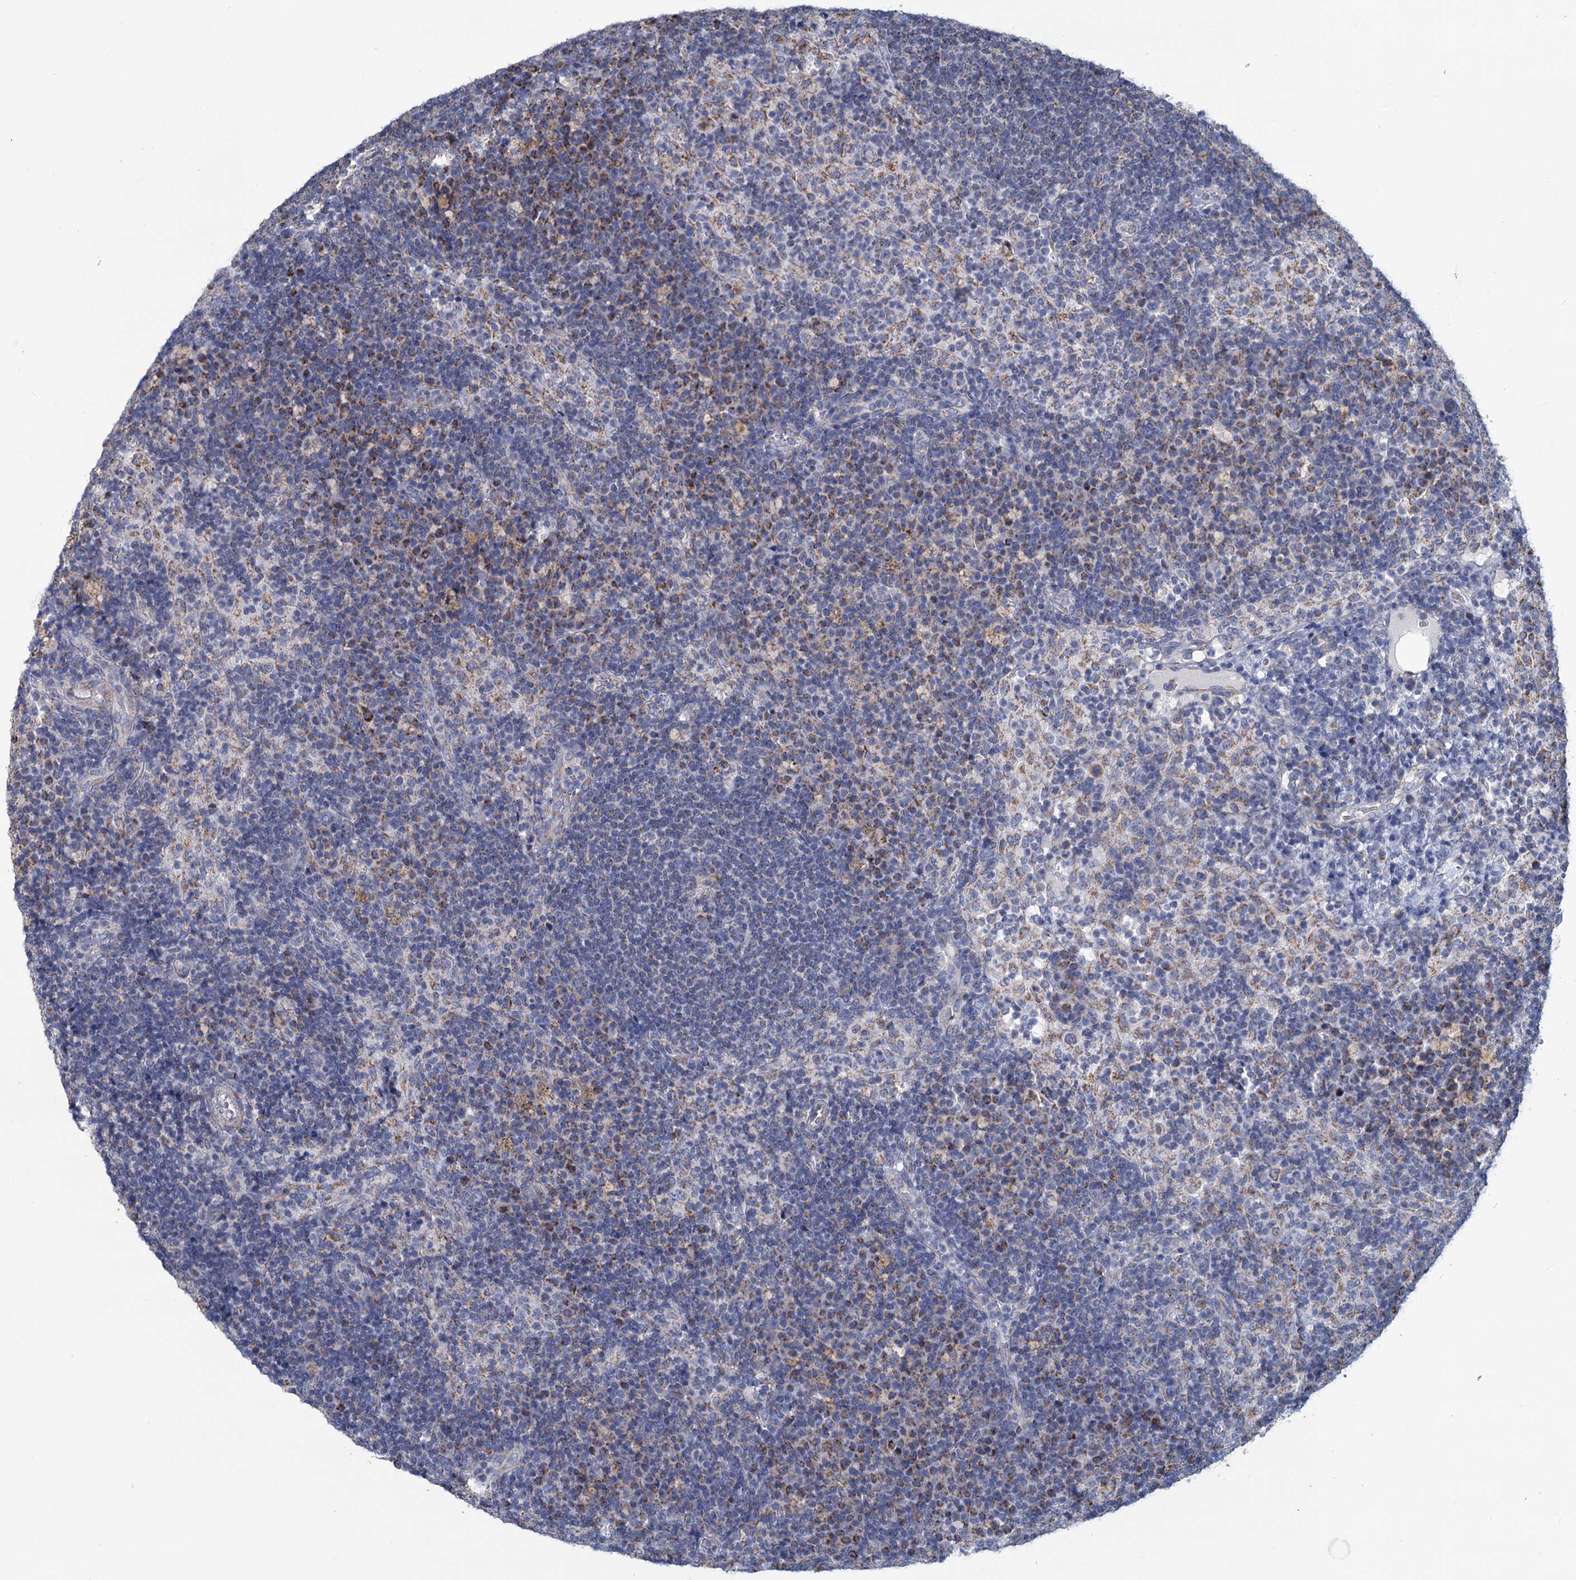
{"staining": {"intensity": "negative", "quantity": "none", "location": "none"}, "tissue": "lymph node", "cell_type": "Germinal center cells", "image_type": "normal", "snomed": [{"axis": "morphology", "description": "Normal tissue, NOS"}, {"axis": "topography", "description": "Lymph node"}], "caption": "High magnification brightfield microscopy of unremarkable lymph node stained with DAB (brown) and counterstained with hematoxylin (blue): germinal center cells show no significant staining. Nuclei are stained in blue.", "gene": "NDUFC2", "patient": {"sex": "female", "age": 70}}